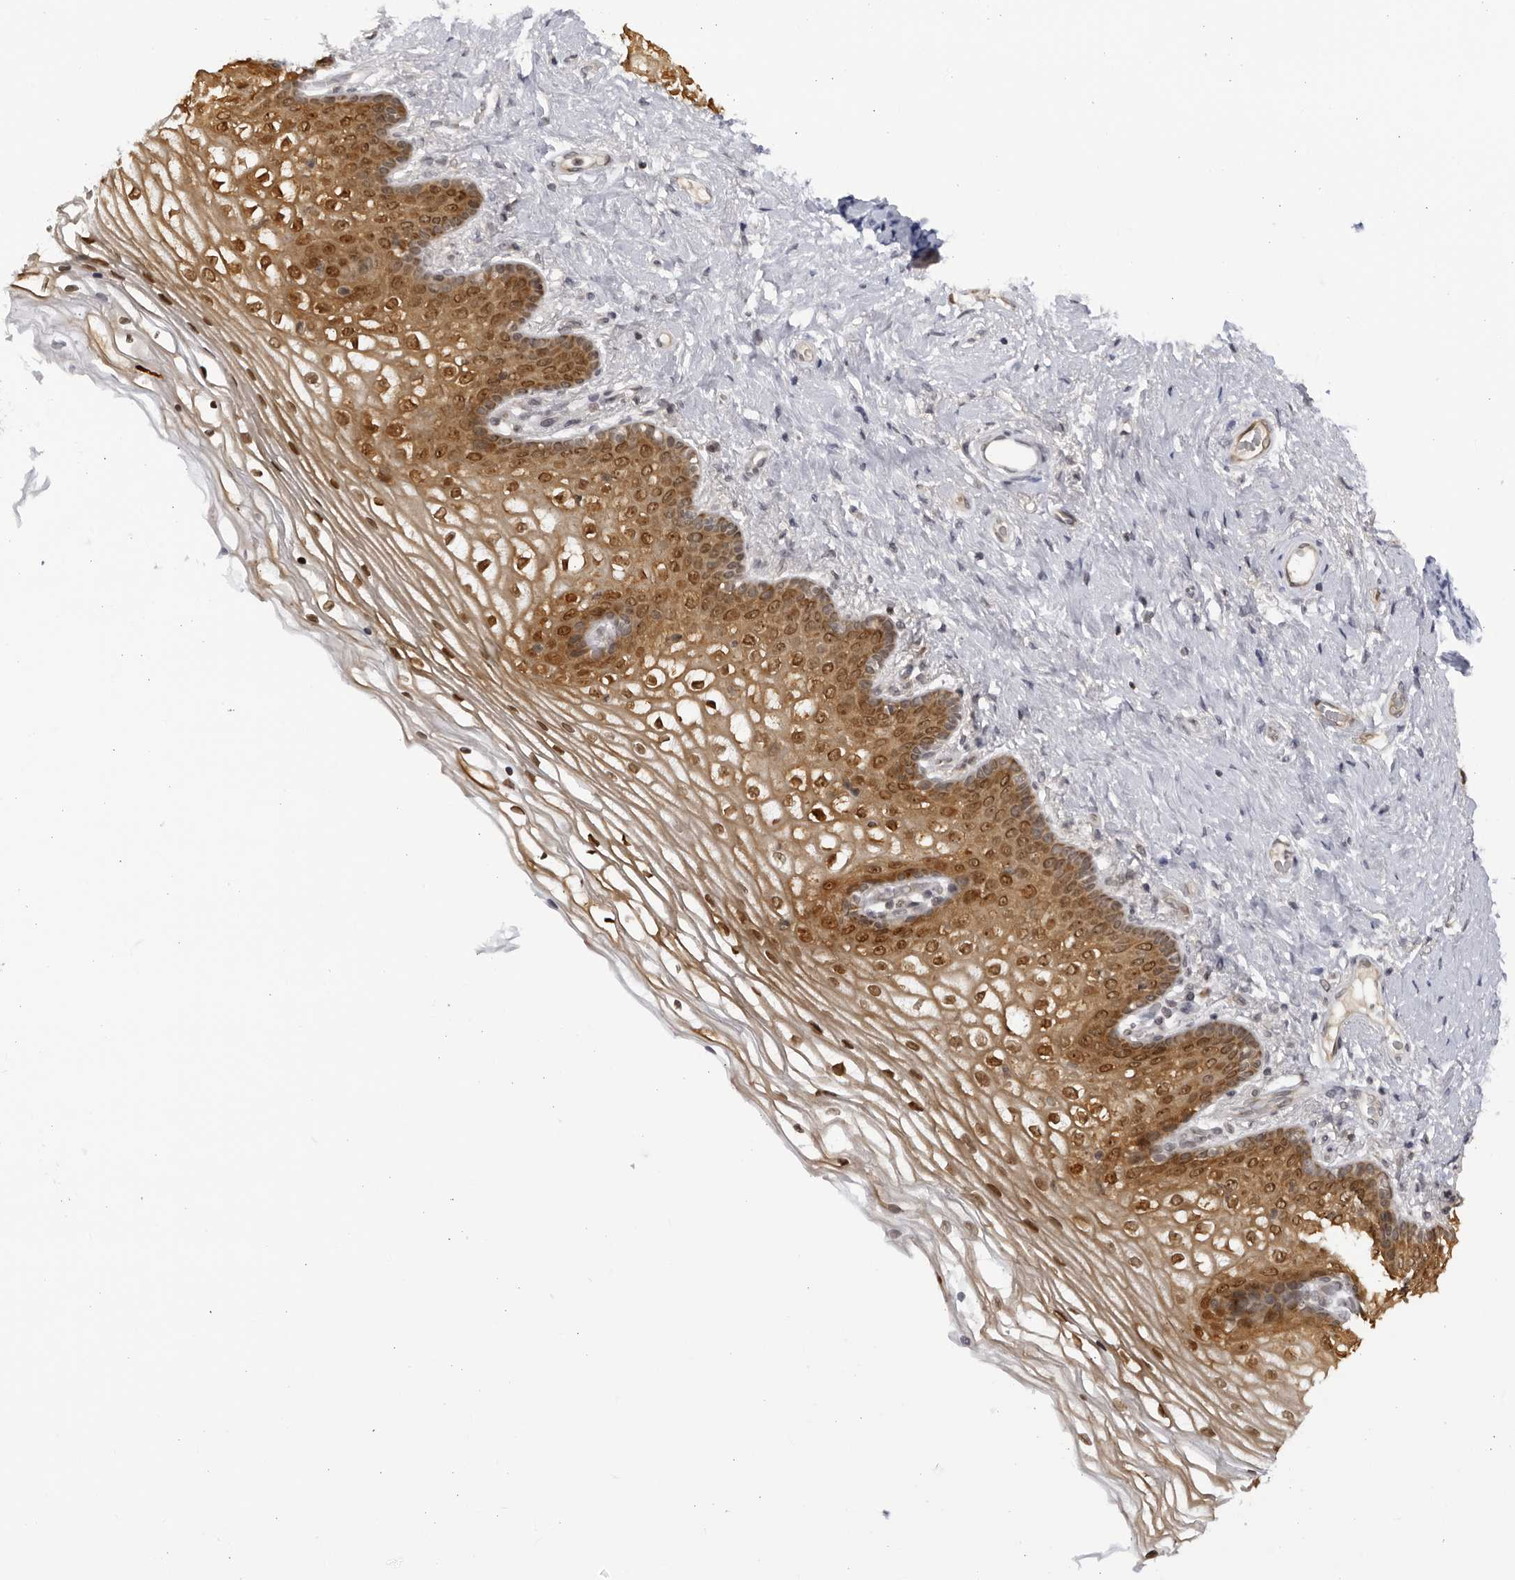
{"staining": {"intensity": "moderate", "quantity": ">75%", "location": "cytoplasmic/membranous,nuclear"}, "tissue": "vagina", "cell_type": "Squamous epithelial cells", "image_type": "normal", "snomed": [{"axis": "morphology", "description": "Normal tissue, NOS"}, {"axis": "topography", "description": "Vagina"}], "caption": "Vagina stained for a protein displays moderate cytoplasmic/membranous,nuclear positivity in squamous epithelial cells. The protein of interest is stained brown, and the nuclei are stained in blue (DAB (3,3'-diaminobenzidine) IHC with brightfield microscopy, high magnification).", "gene": "SLC25A22", "patient": {"sex": "female", "age": 60}}